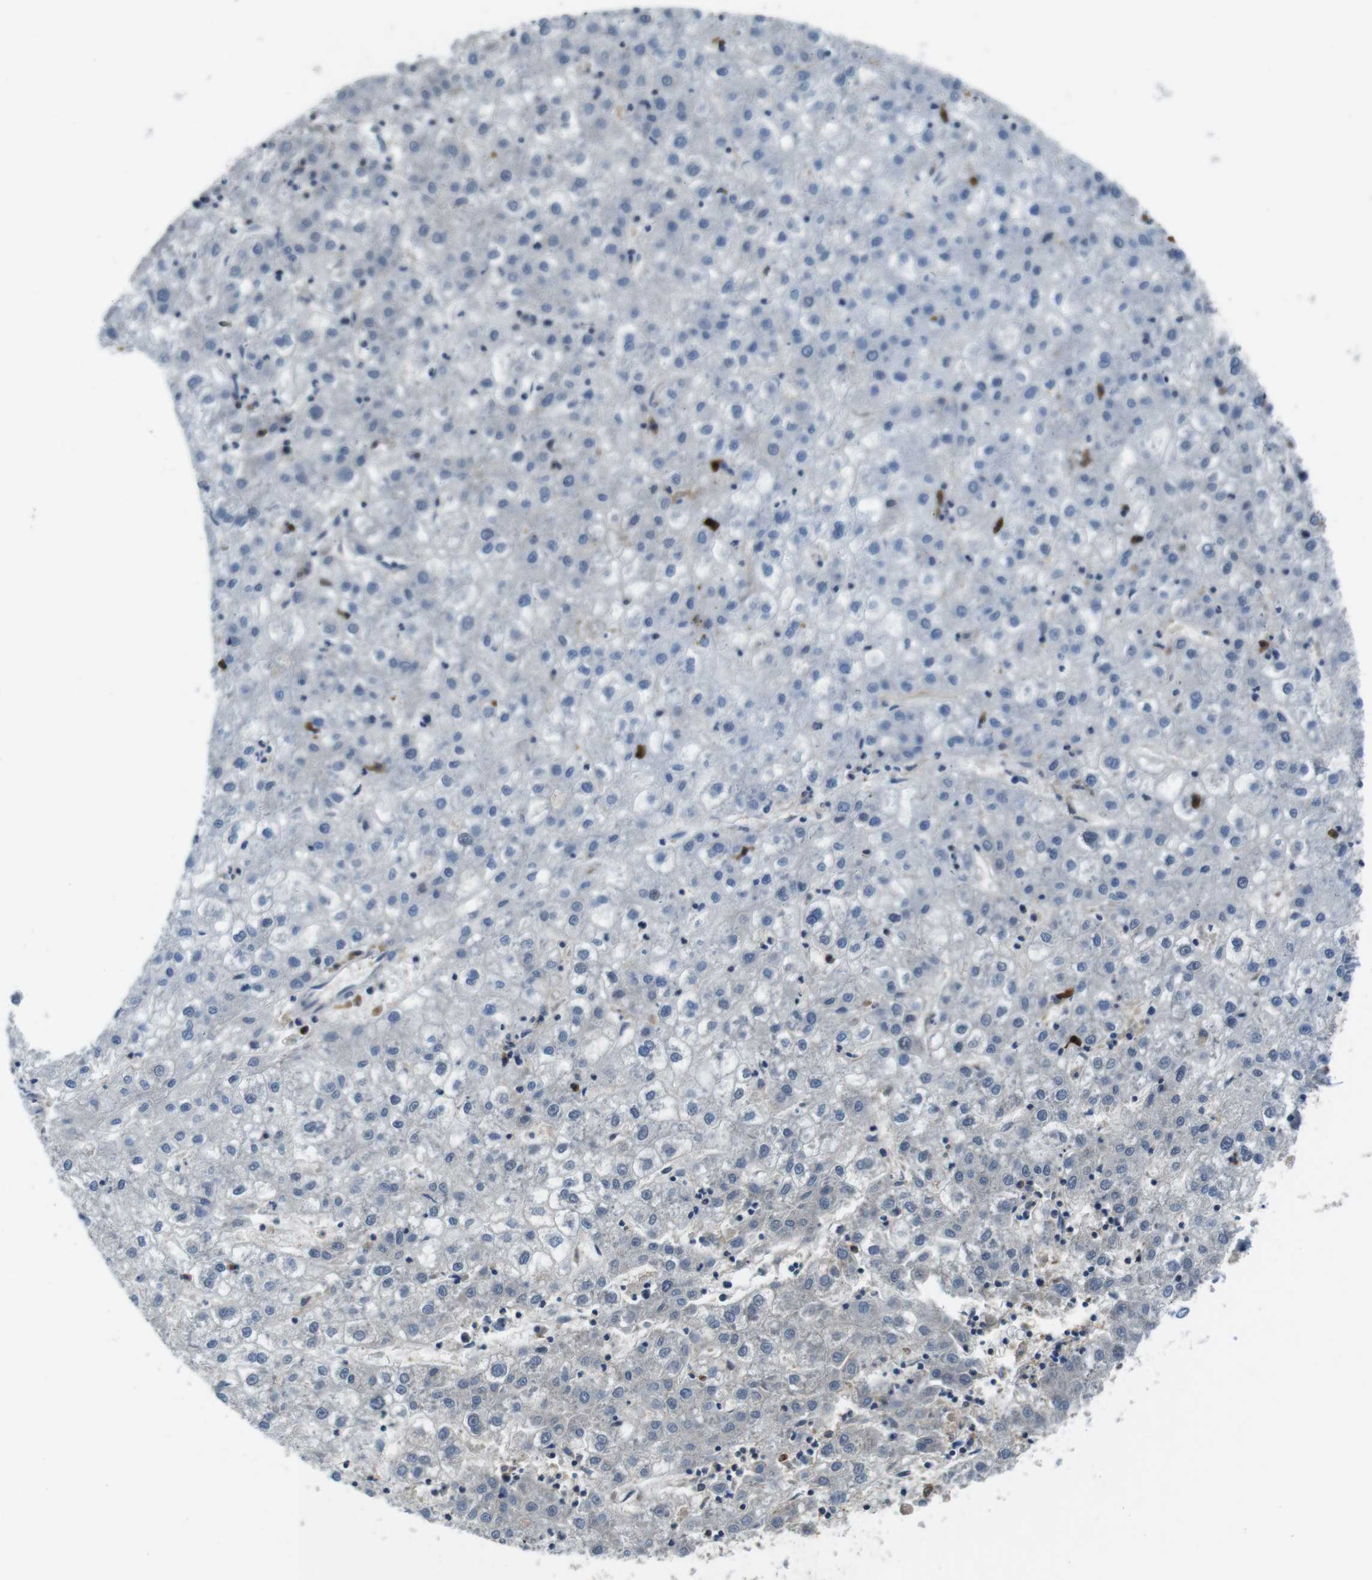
{"staining": {"intensity": "negative", "quantity": "none", "location": "none"}, "tissue": "liver cancer", "cell_type": "Tumor cells", "image_type": "cancer", "snomed": [{"axis": "morphology", "description": "Carcinoma, Hepatocellular, NOS"}, {"axis": "topography", "description": "Liver"}], "caption": "Human liver cancer stained for a protein using IHC displays no positivity in tumor cells.", "gene": "IGKC", "patient": {"sex": "male", "age": 72}}